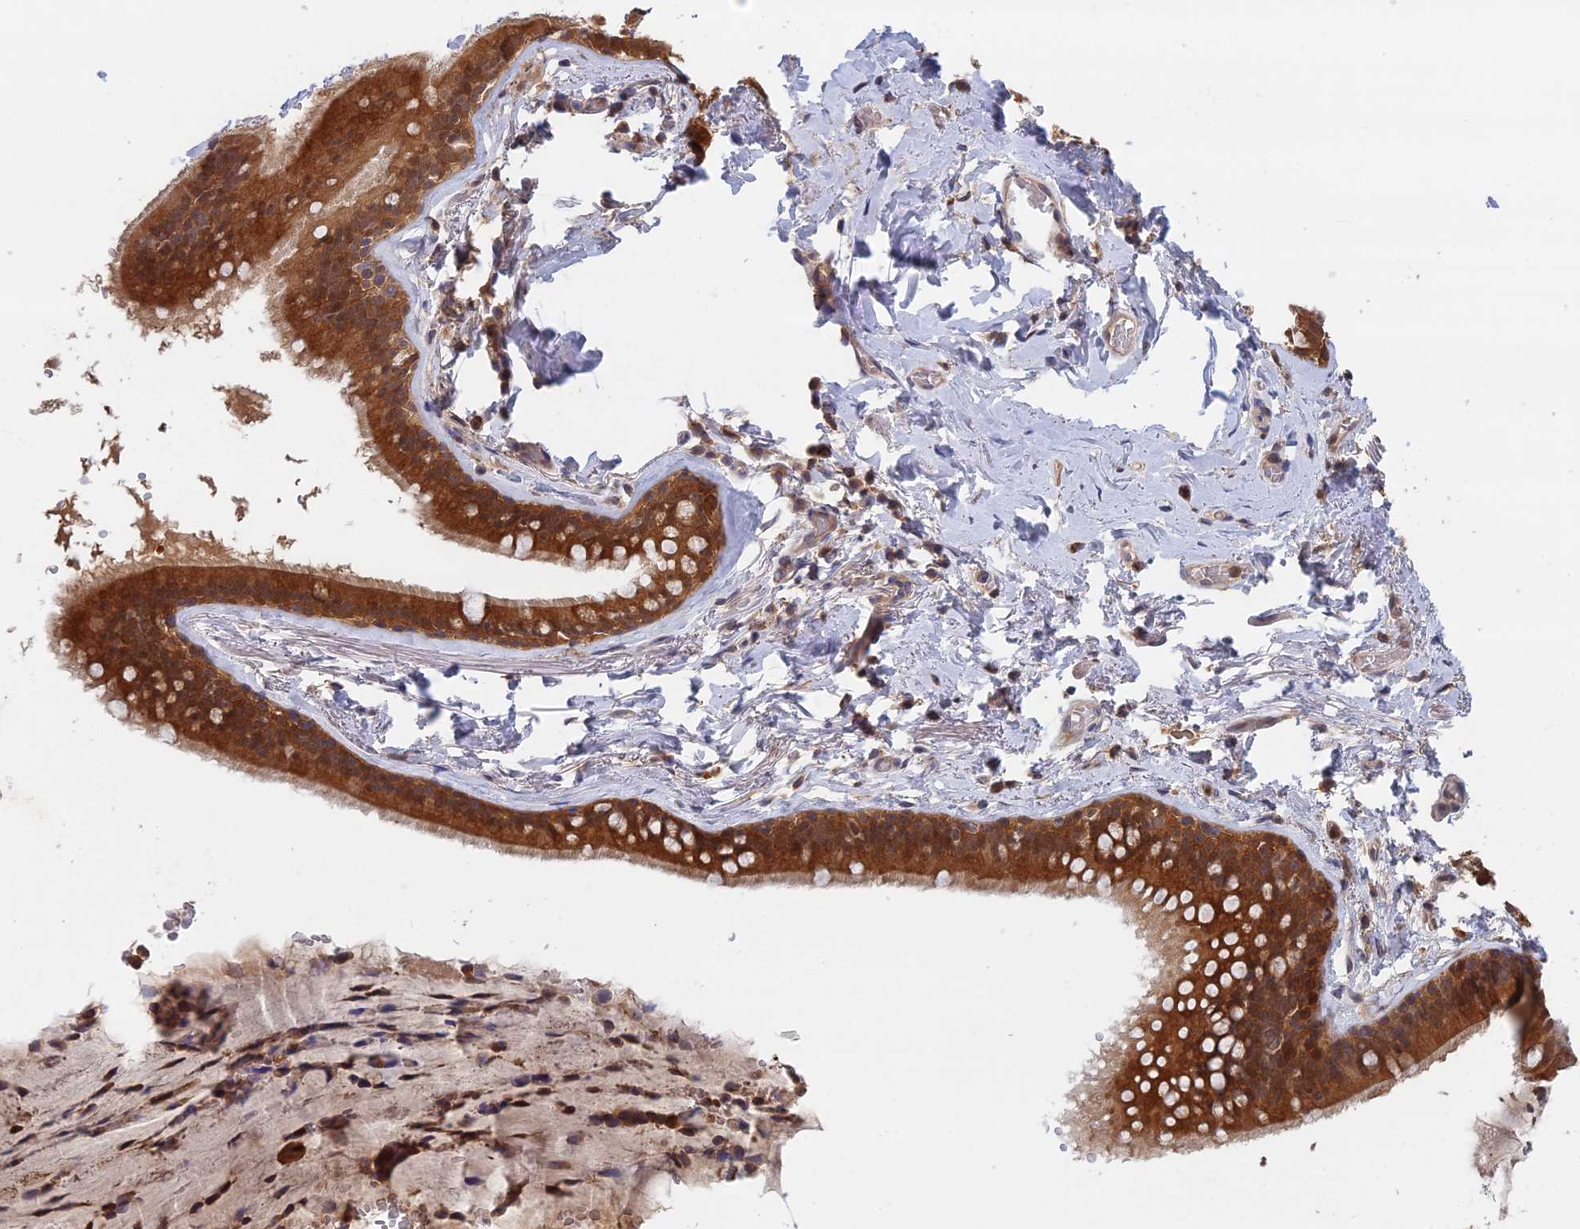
{"staining": {"intensity": "weak", "quantity": "25%-75%", "location": "cytoplasmic/membranous"}, "tissue": "adipose tissue", "cell_type": "Adipocytes", "image_type": "normal", "snomed": [{"axis": "morphology", "description": "Normal tissue, NOS"}, {"axis": "topography", "description": "Lymph node"}, {"axis": "topography", "description": "Bronchus"}], "caption": "The photomicrograph reveals immunohistochemical staining of normal adipose tissue. There is weak cytoplasmic/membranous positivity is appreciated in approximately 25%-75% of adipocytes.", "gene": "BLVRA", "patient": {"sex": "male", "age": 63}}